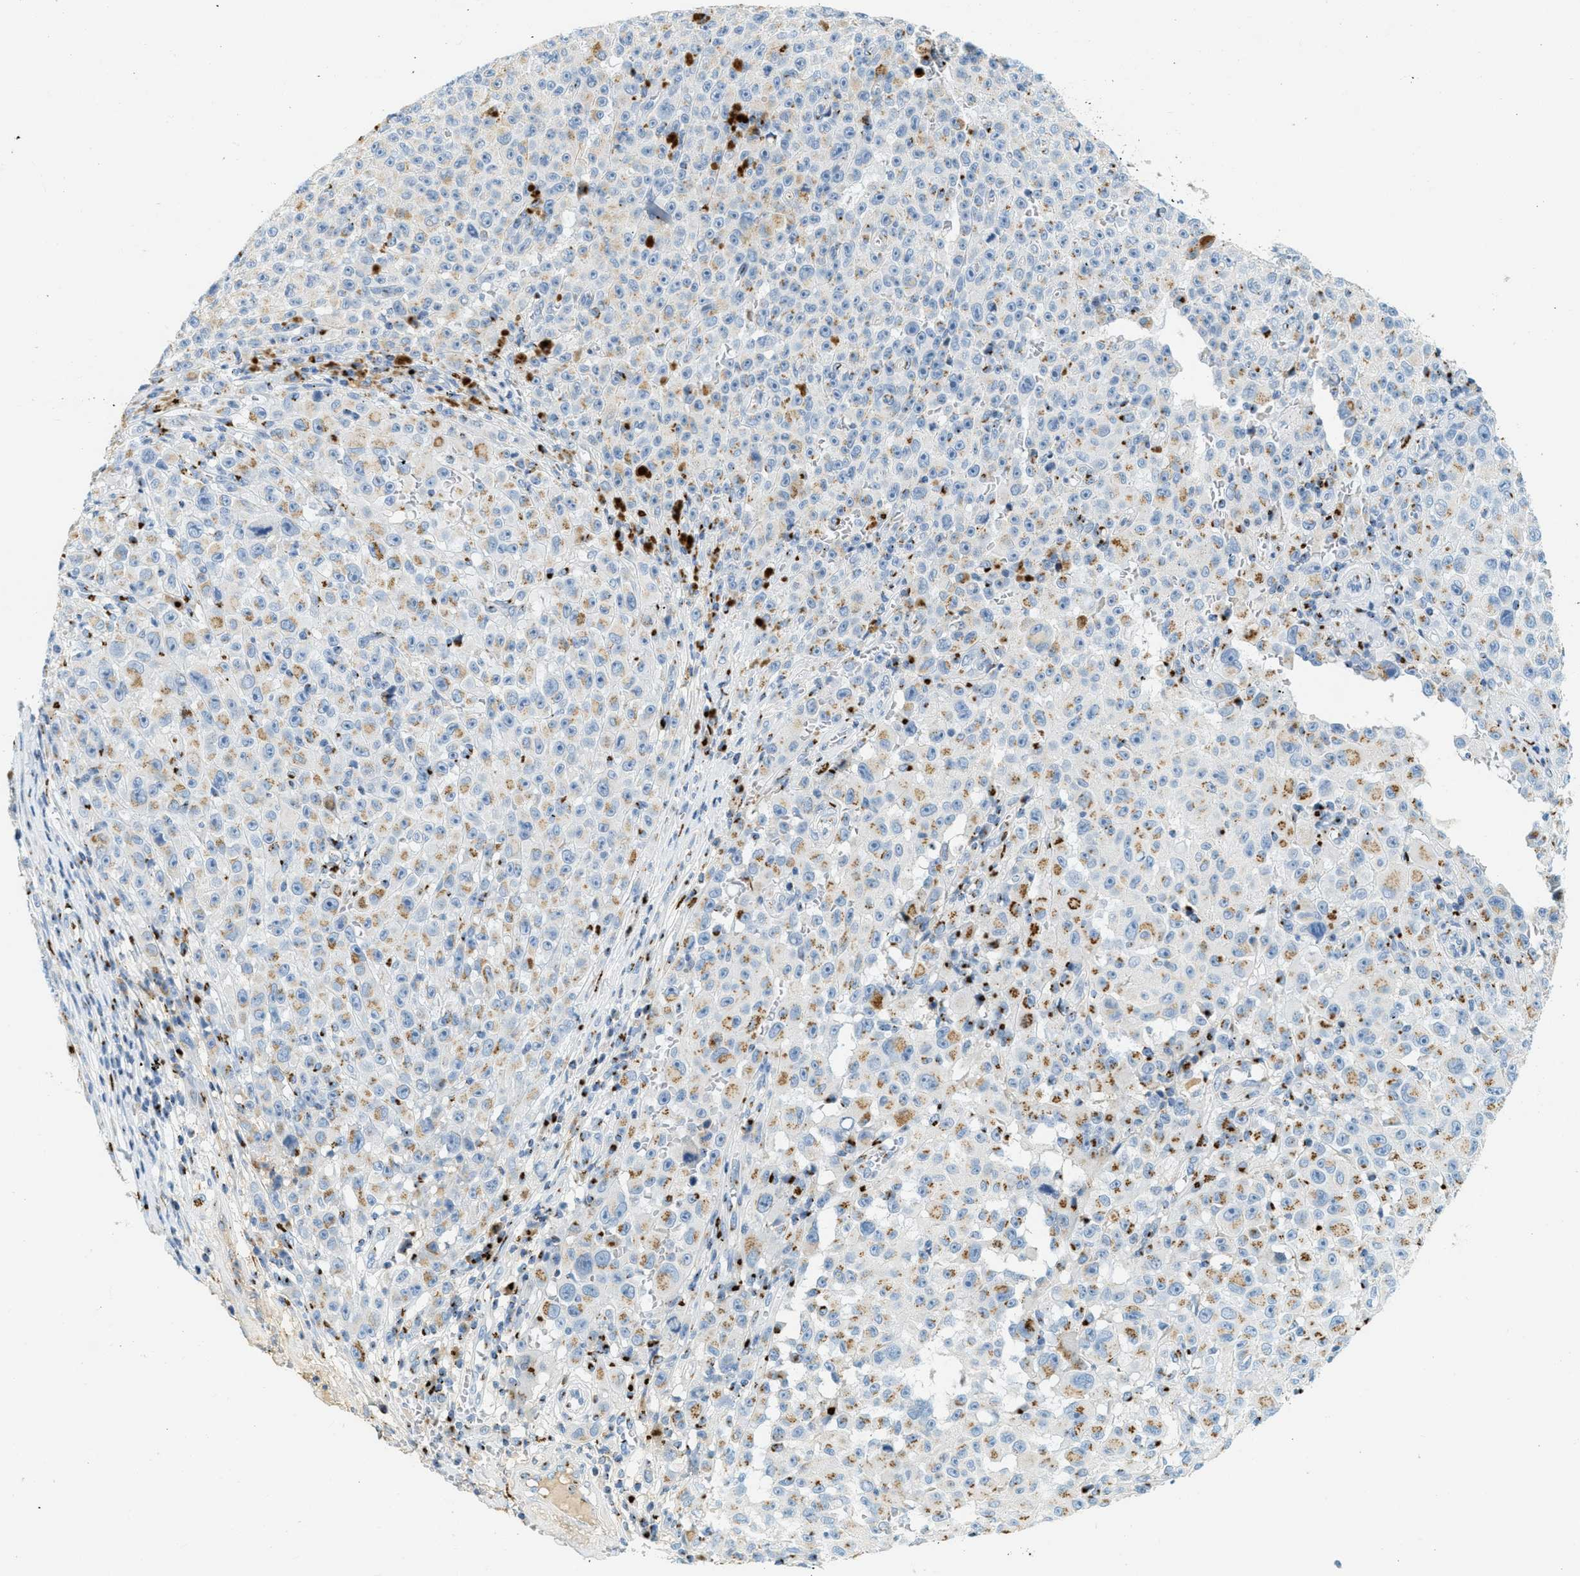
{"staining": {"intensity": "weak", "quantity": "<25%", "location": "cytoplasmic/membranous"}, "tissue": "melanoma", "cell_type": "Tumor cells", "image_type": "cancer", "snomed": [{"axis": "morphology", "description": "Malignant melanoma, NOS"}, {"axis": "topography", "description": "Skin"}], "caption": "This is an immunohistochemistry micrograph of melanoma. There is no positivity in tumor cells.", "gene": "ENTPD4", "patient": {"sex": "female", "age": 82}}